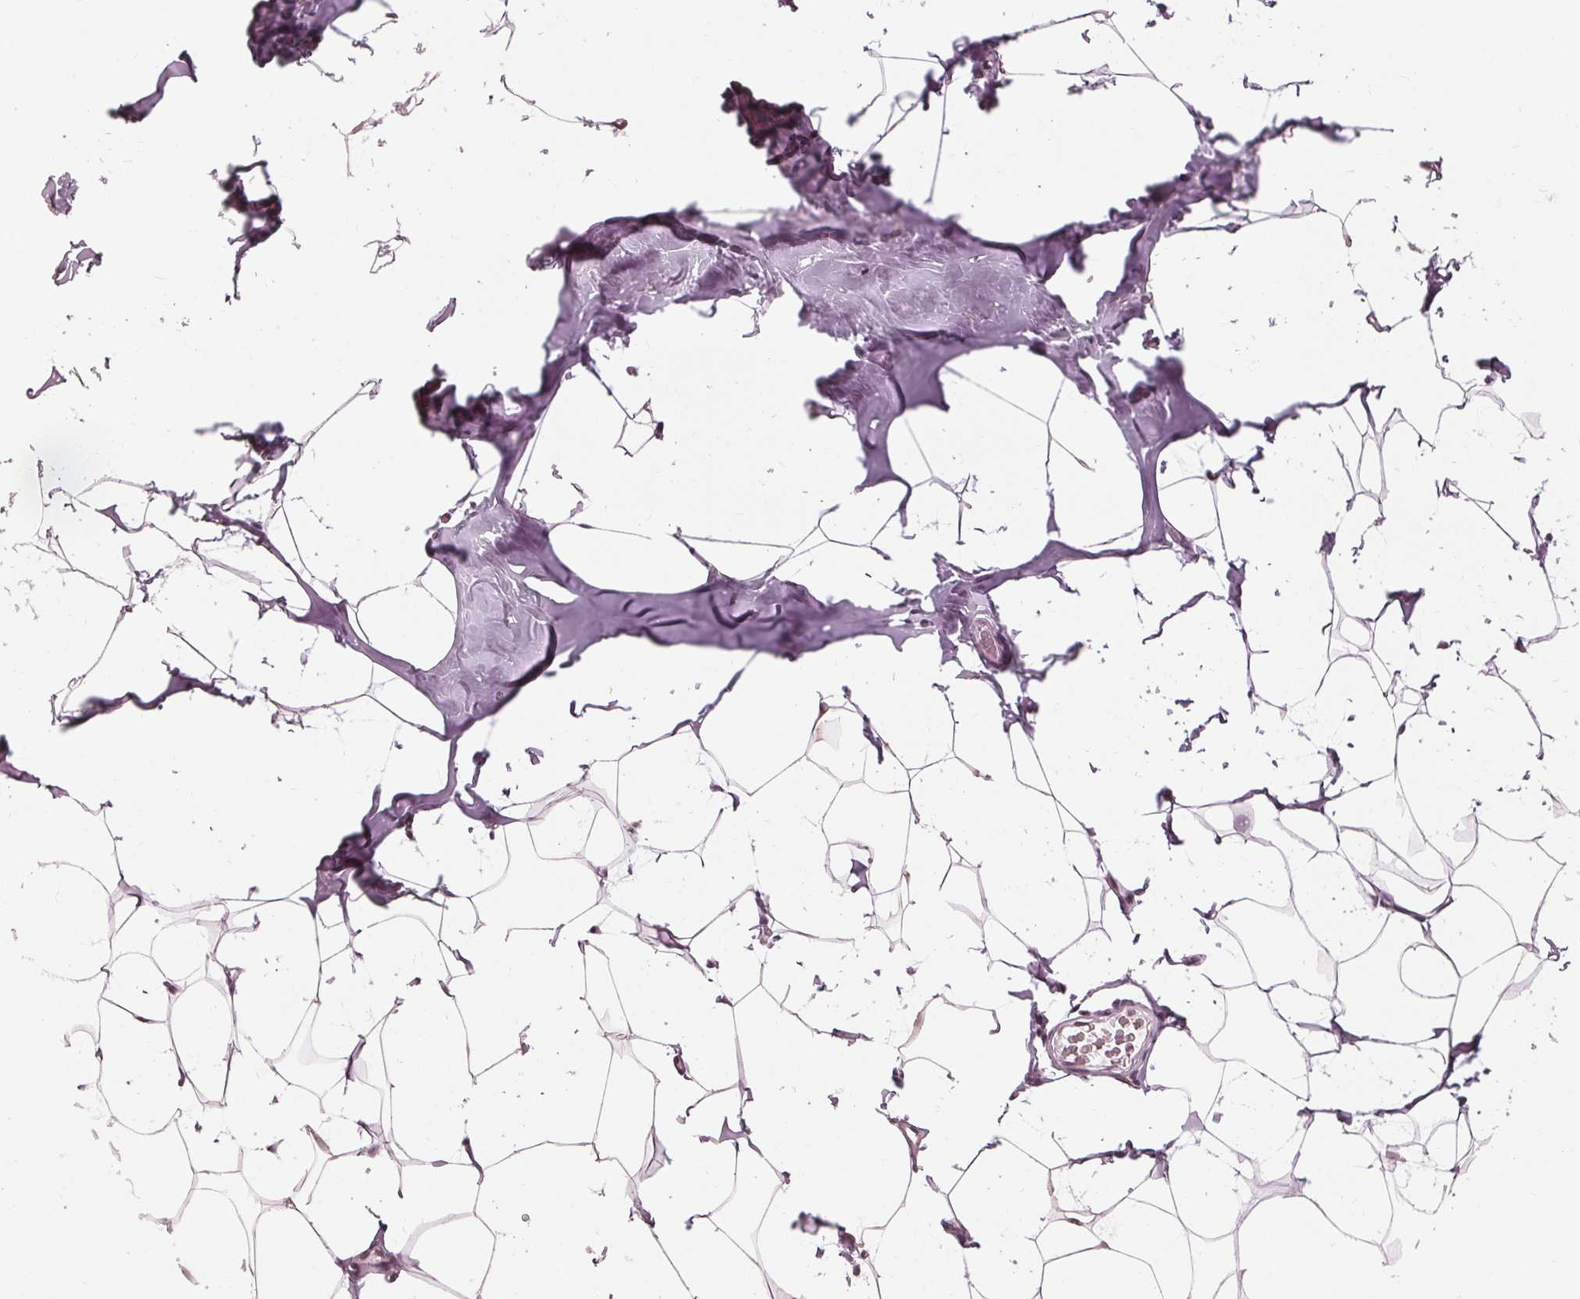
{"staining": {"intensity": "weak", "quantity": "25%-75%", "location": "nuclear"}, "tissue": "breast", "cell_type": "Adipocytes", "image_type": "normal", "snomed": [{"axis": "morphology", "description": "Normal tissue, NOS"}, {"axis": "topography", "description": "Breast"}], "caption": "IHC image of normal breast: human breast stained using IHC reveals low levels of weak protein expression localized specifically in the nuclear of adipocytes, appearing as a nuclear brown color.", "gene": "SLX4", "patient": {"sex": "female", "age": 32}}